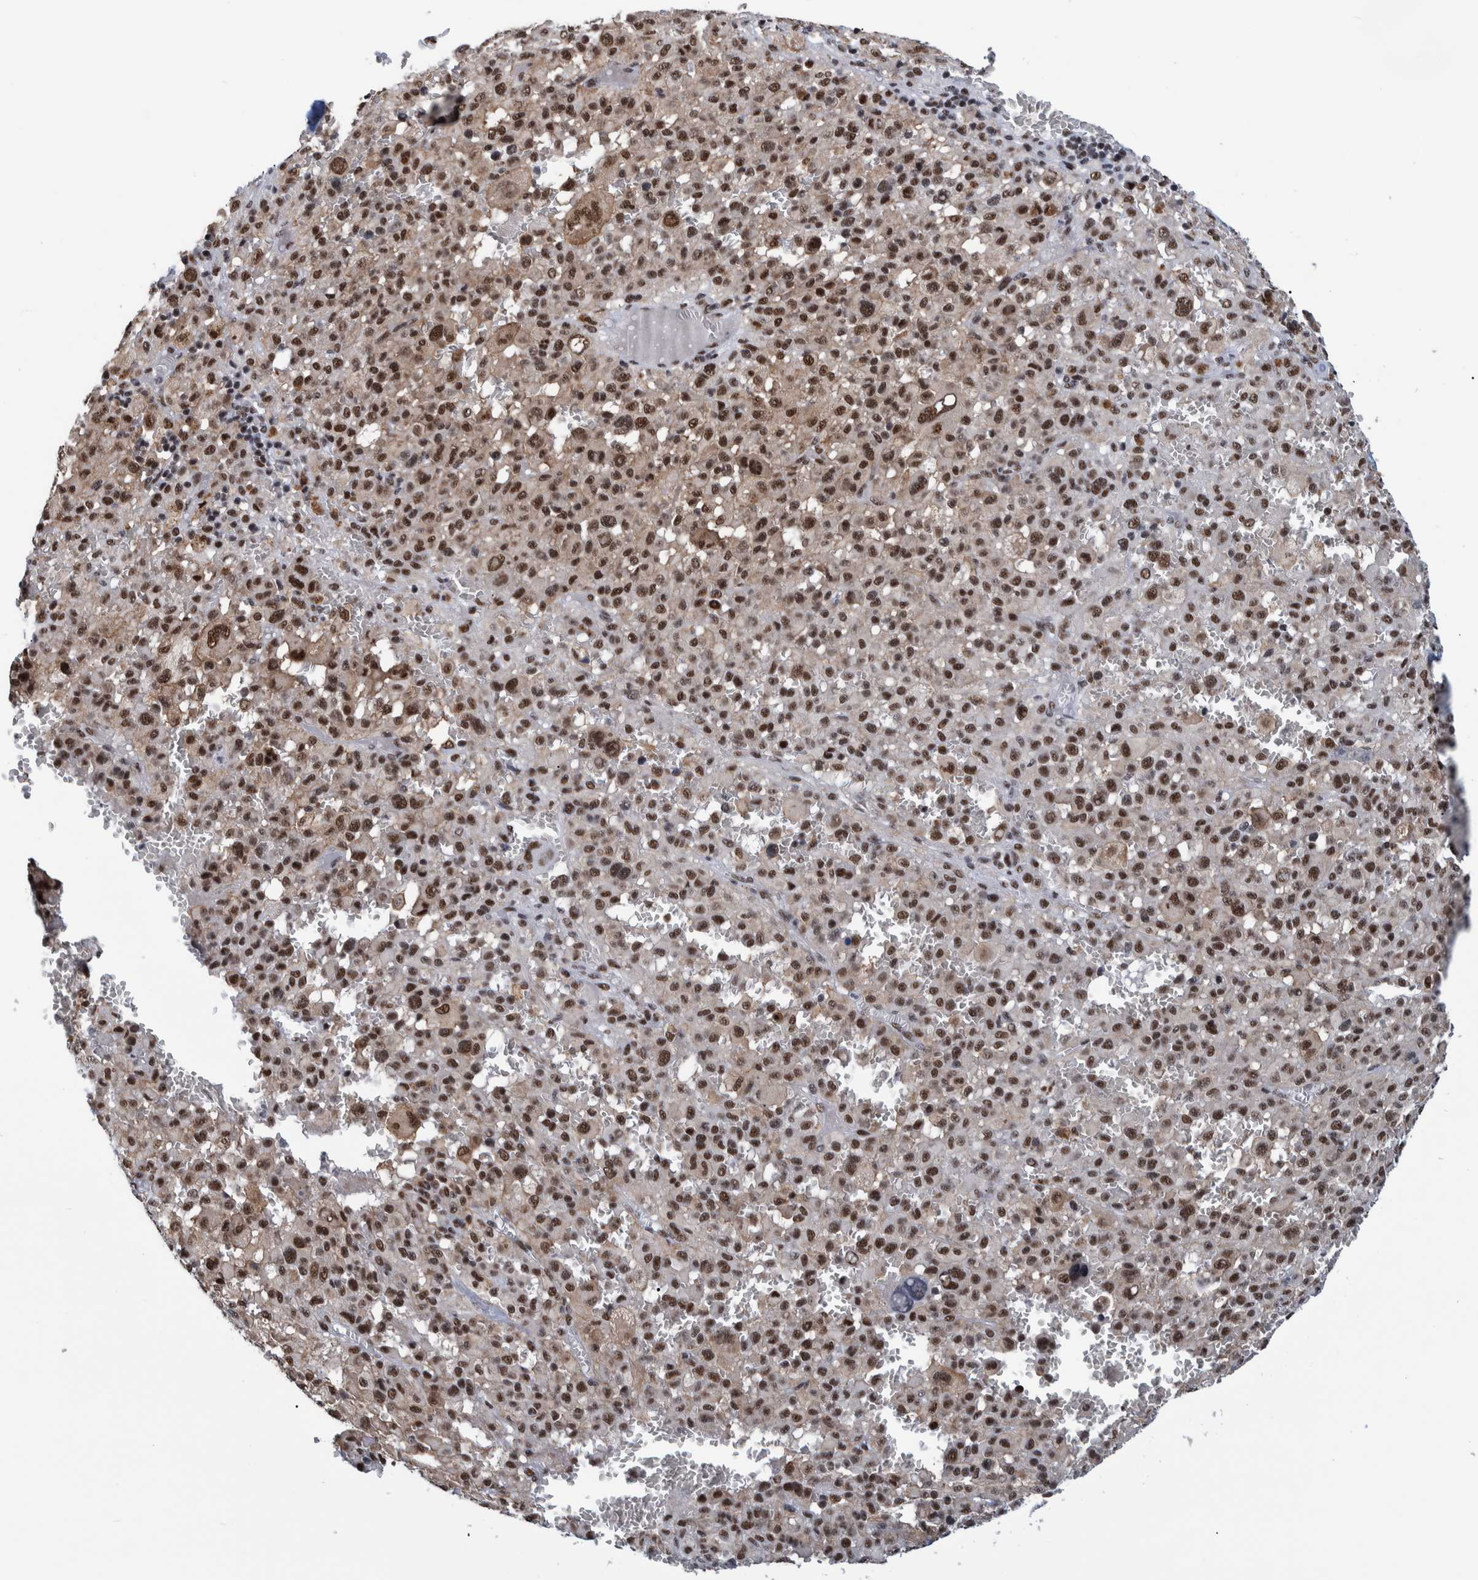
{"staining": {"intensity": "strong", "quantity": ">75%", "location": "nuclear"}, "tissue": "melanoma", "cell_type": "Tumor cells", "image_type": "cancer", "snomed": [{"axis": "morphology", "description": "Malignant melanoma, Metastatic site"}, {"axis": "topography", "description": "Skin"}], "caption": "Melanoma tissue exhibits strong nuclear expression in approximately >75% of tumor cells, visualized by immunohistochemistry.", "gene": "EFTUD2", "patient": {"sex": "female", "age": 74}}